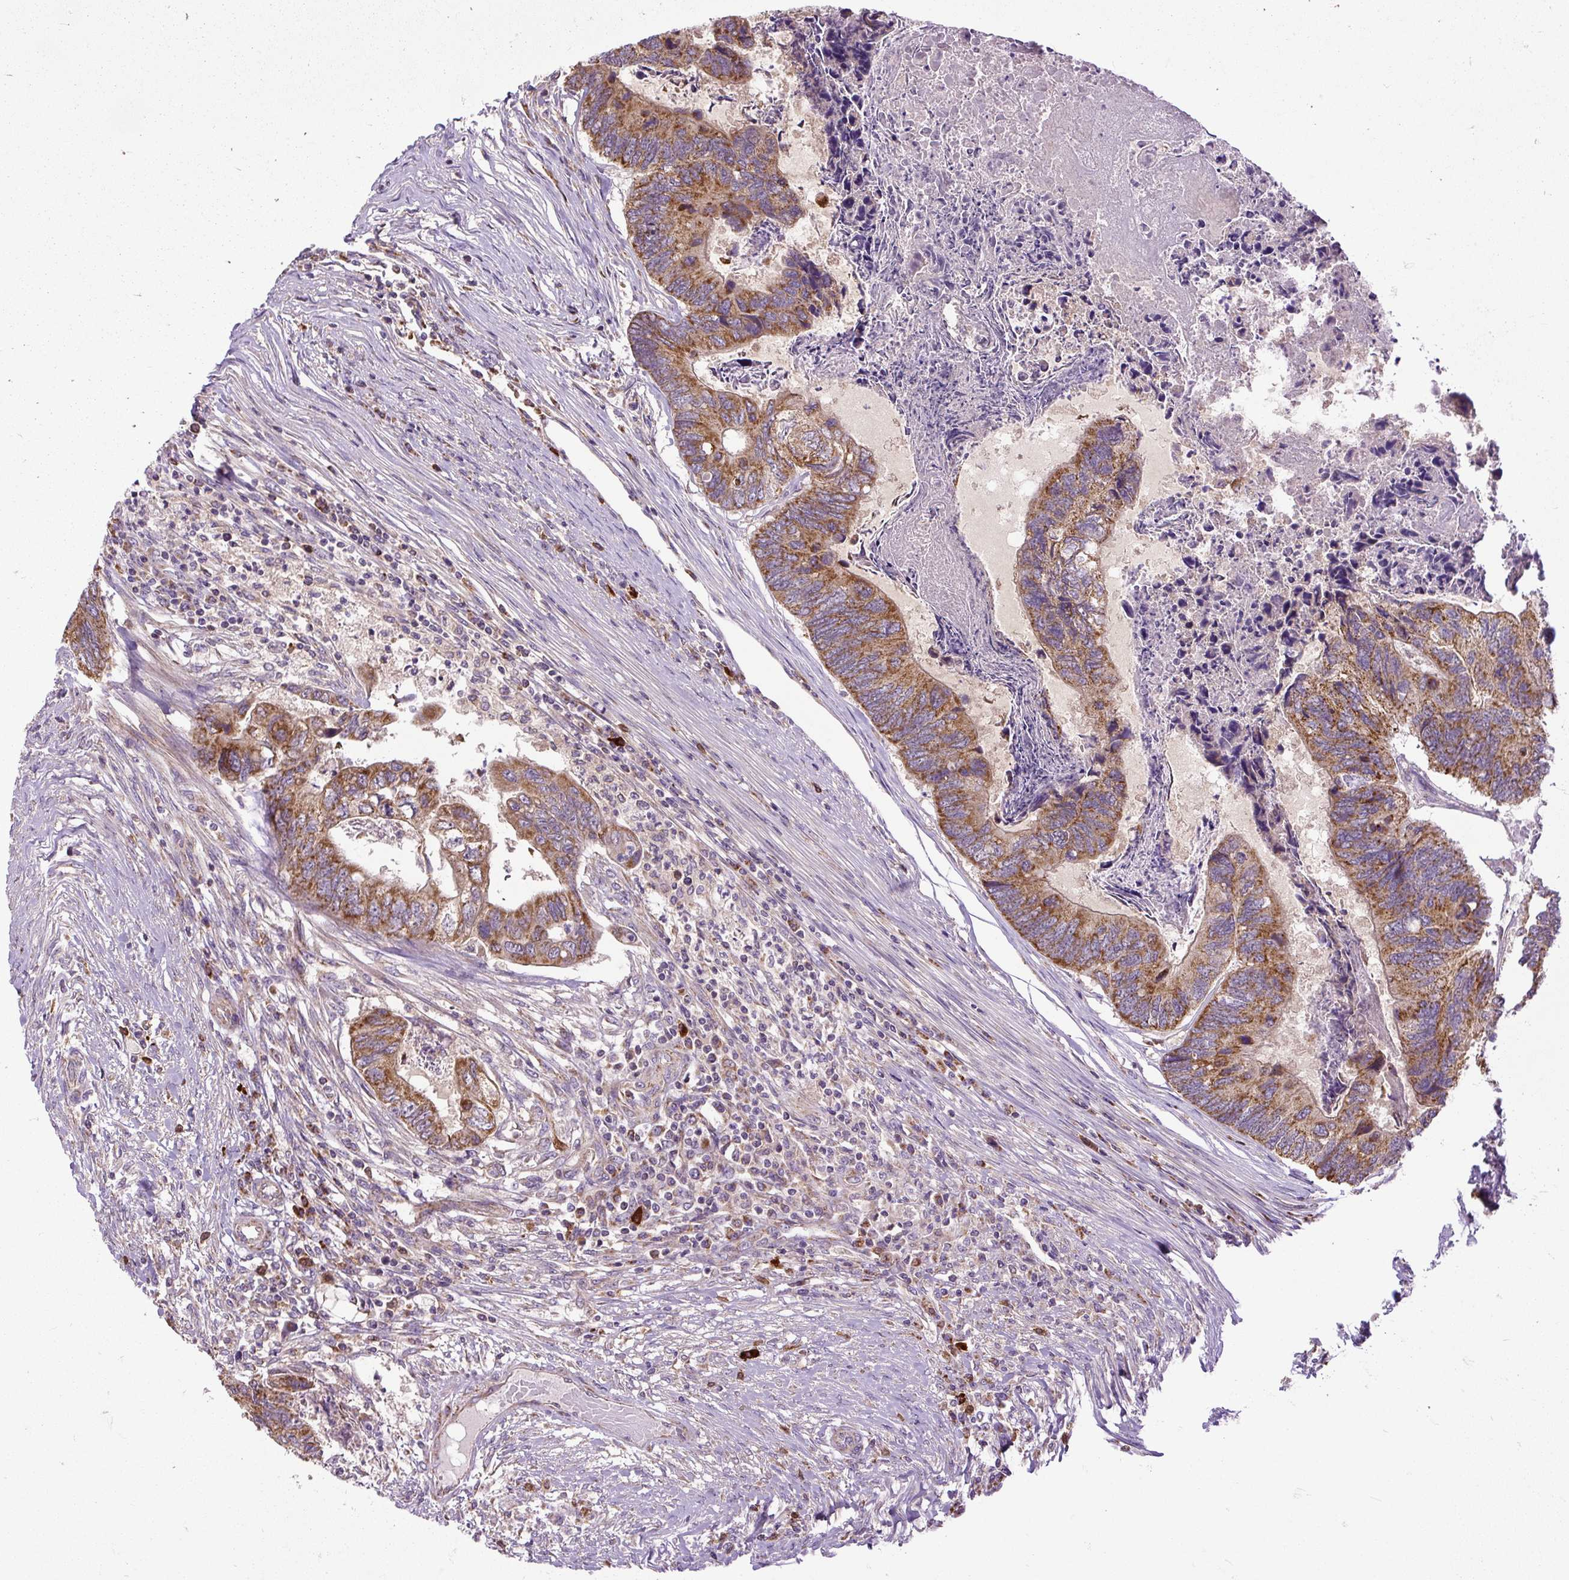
{"staining": {"intensity": "moderate", "quantity": ">75%", "location": "cytoplasmic/membranous"}, "tissue": "colorectal cancer", "cell_type": "Tumor cells", "image_type": "cancer", "snomed": [{"axis": "morphology", "description": "Adenocarcinoma, NOS"}, {"axis": "topography", "description": "Colon"}], "caption": "Approximately >75% of tumor cells in human colorectal adenocarcinoma exhibit moderate cytoplasmic/membranous protein staining as visualized by brown immunohistochemical staining.", "gene": "TM2D3", "patient": {"sex": "female", "age": 67}}